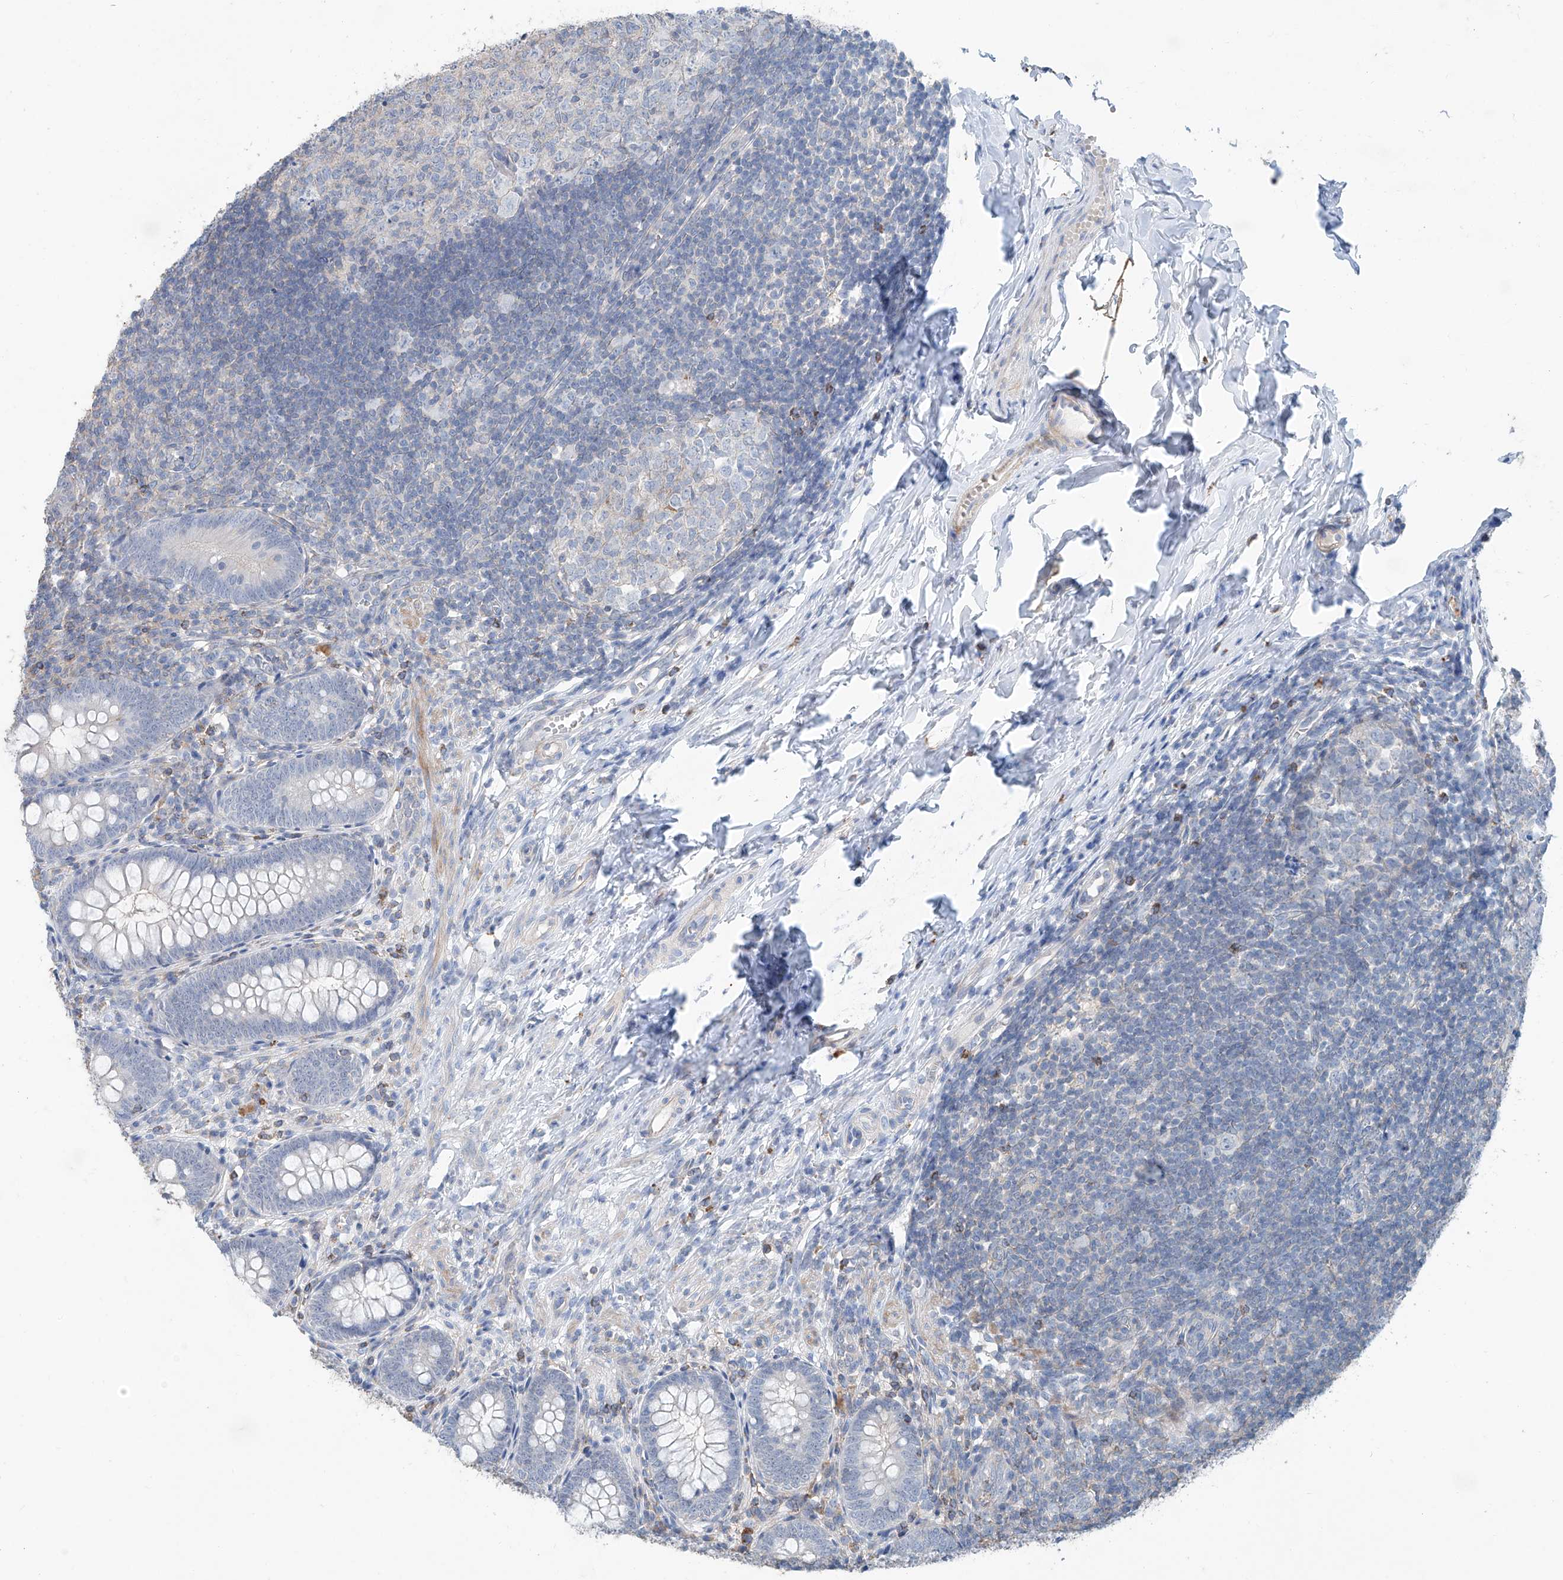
{"staining": {"intensity": "negative", "quantity": "none", "location": "none"}, "tissue": "appendix", "cell_type": "Glandular cells", "image_type": "normal", "snomed": [{"axis": "morphology", "description": "Normal tissue, NOS"}, {"axis": "topography", "description": "Appendix"}], "caption": "This image is of normal appendix stained with IHC to label a protein in brown with the nuclei are counter-stained blue. There is no staining in glandular cells.", "gene": "ANKRD34A", "patient": {"sex": "male", "age": 14}}